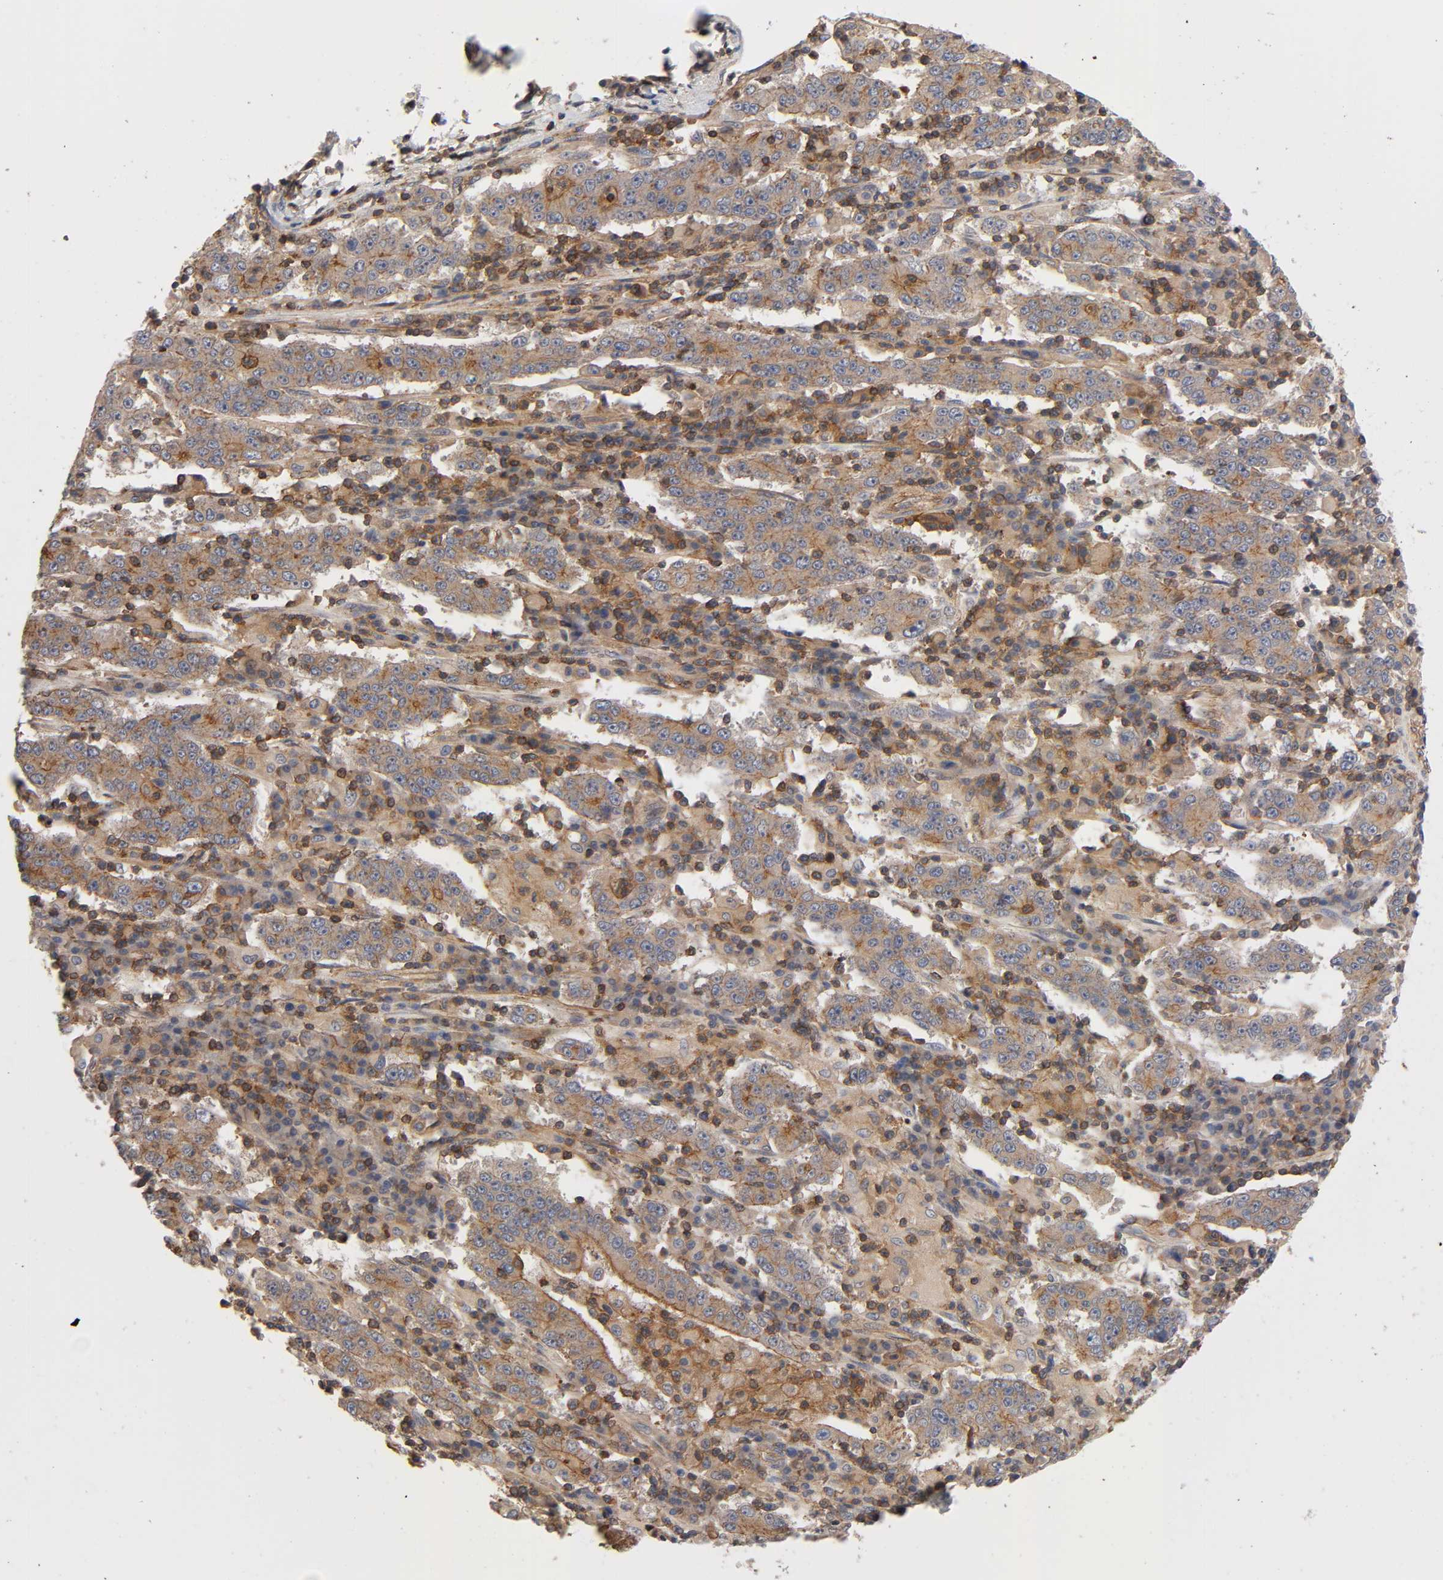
{"staining": {"intensity": "moderate", "quantity": "25%-75%", "location": "cytoplasmic/membranous"}, "tissue": "stomach cancer", "cell_type": "Tumor cells", "image_type": "cancer", "snomed": [{"axis": "morphology", "description": "Normal tissue, NOS"}, {"axis": "morphology", "description": "Adenocarcinoma, NOS"}, {"axis": "topography", "description": "Stomach, upper"}, {"axis": "topography", "description": "Stomach"}], "caption": "The histopathology image reveals staining of stomach cancer (adenocarcinoma), revealing moderate cytoplasmic/membranous protein expression (brown color) within tumor cells. The staining was performed using DAB, with brown indicating positive protein expression. Nuclei are stained blue with hematoxylin.", "gene": "LAMTOR2", "patient": {"sex": "male", "age": 59}}